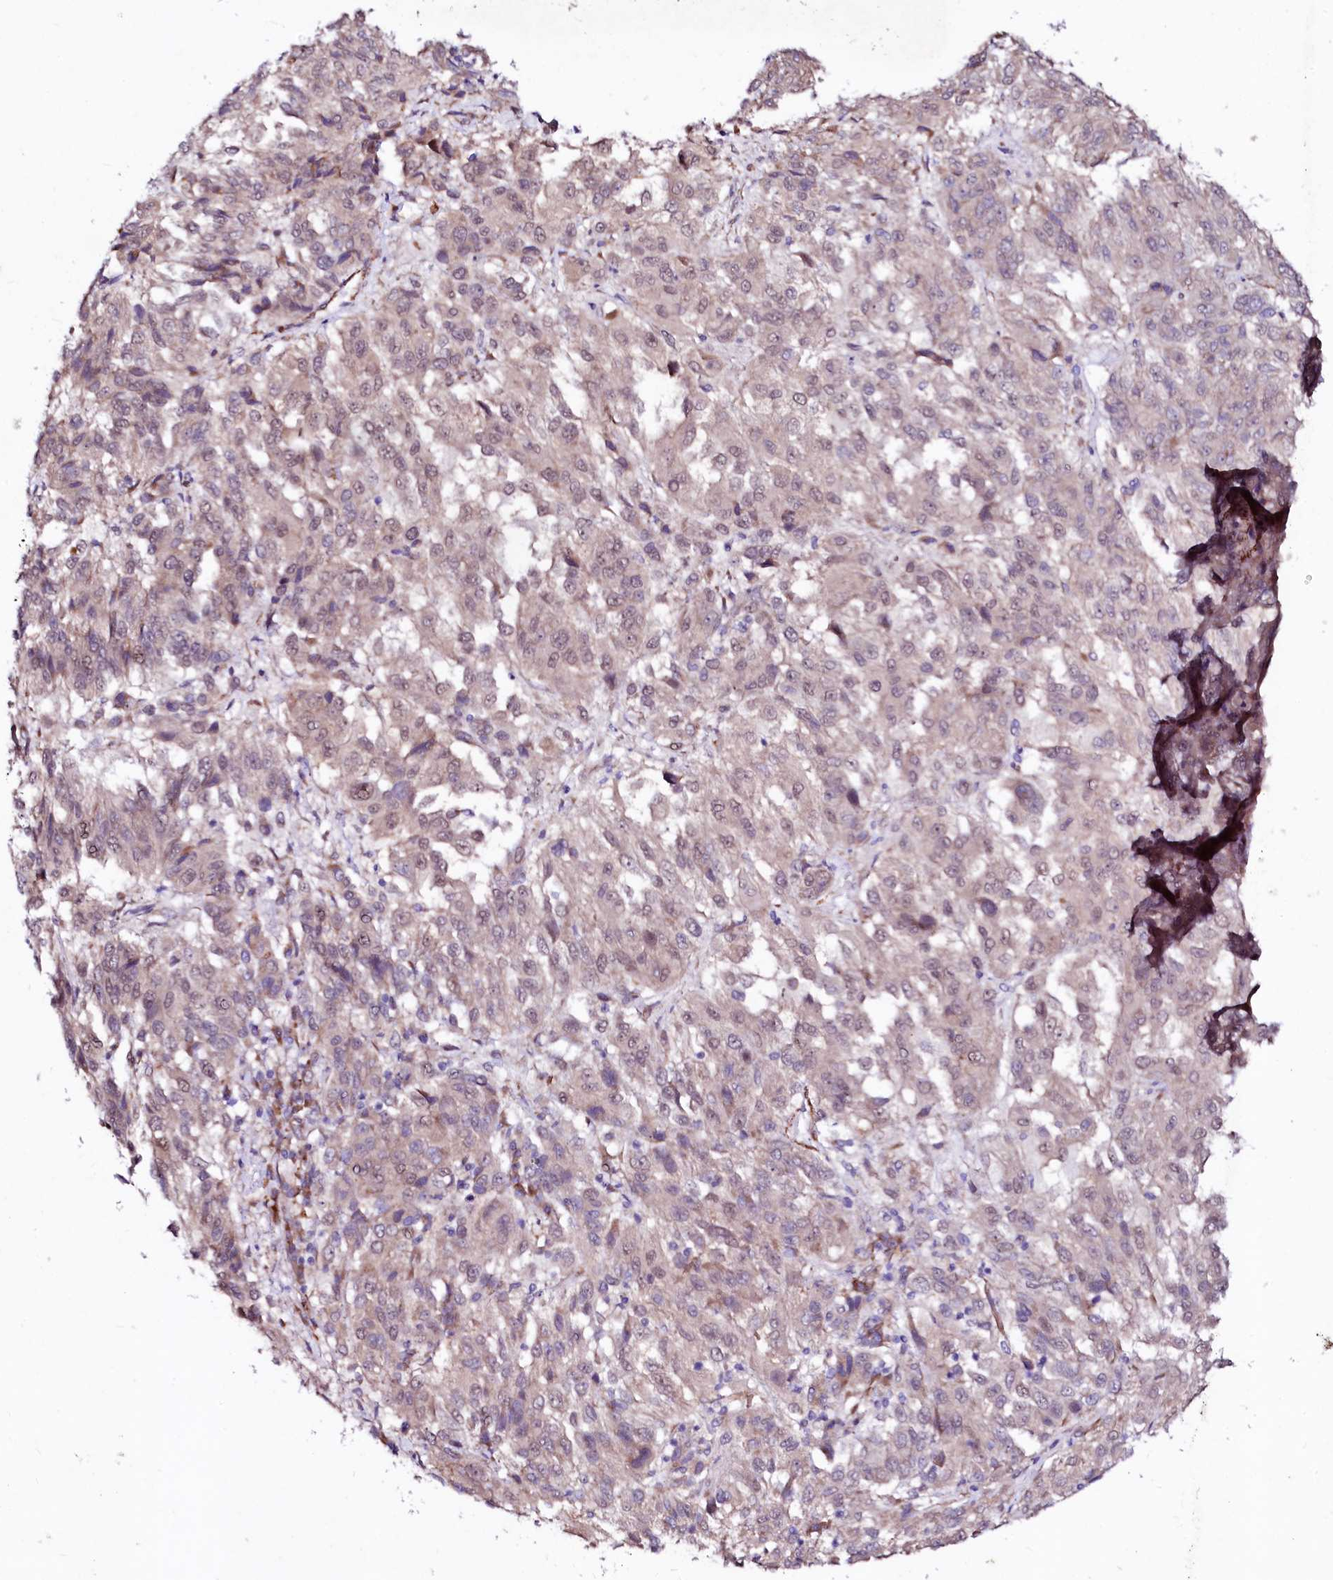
{"staining": {"intensity": "weak", "quantity": "25%-75%", "location": "nuclear"}, "tissue": "melanoma", "cell_type": "Tumor cells", "image_type": "cancer", "snomed": [{"axis": "morphology", "description": "Malignant melanoma, Metastatic site"}, {"axis": "topography", "description": "Lung"}], "caption": "Immunohistochemical staining of human malignant melanoma (metastatic site) exhibits low levels of weak nuclear staining in about 25%-75% of tumor cells.", "gene": "GPR176", "patient": {"sex": "male", "age": 64}}